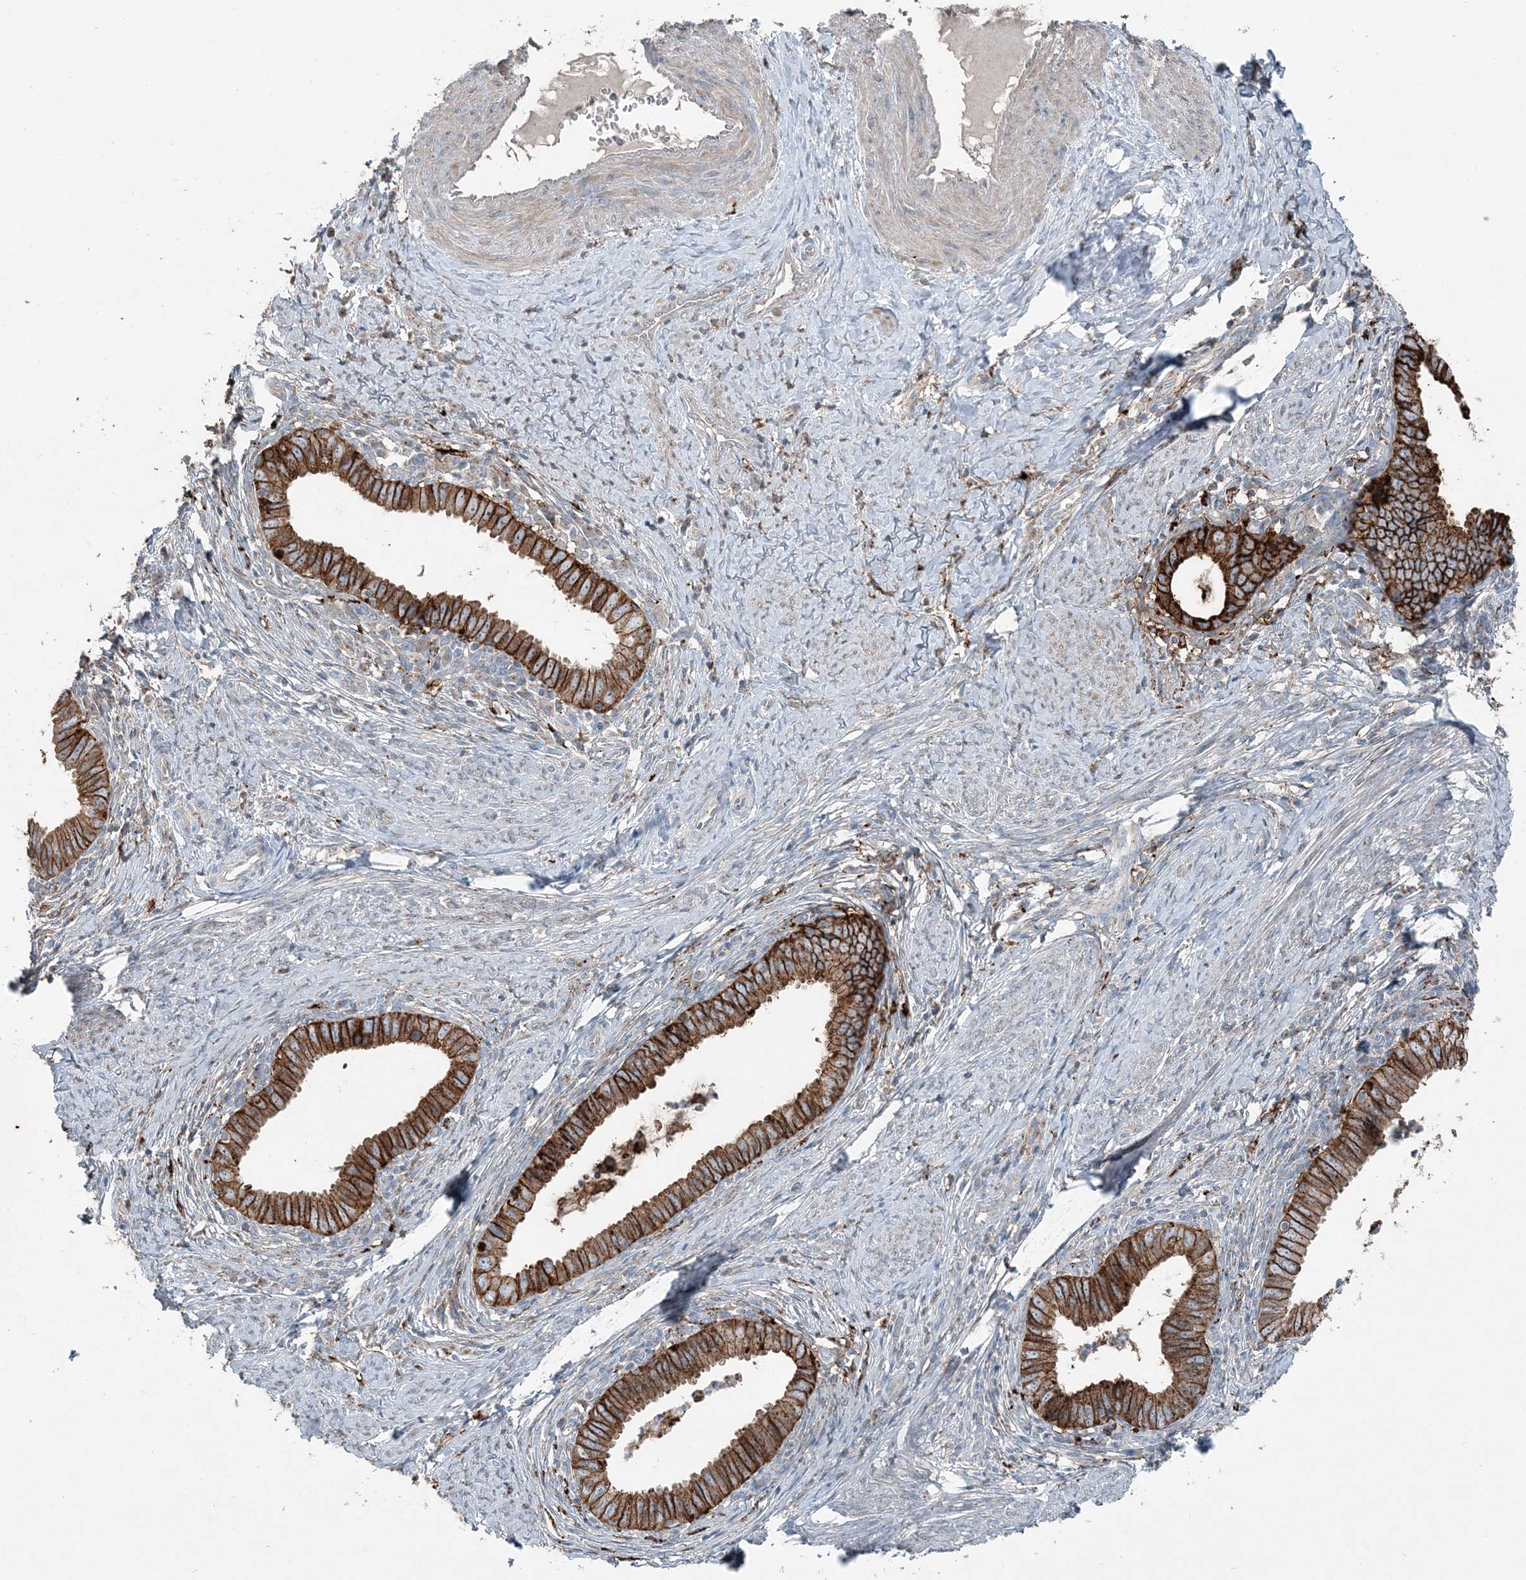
{"staining": {"intensity": "strong", "quantity": ">75%", "location": "cytoplasmic/membranous"}, "tissue": "cervical cancer", "cell_type": "Tumor cells", "image_type": "cancer", "snomed": [{"axis": "morphology", "description": "Adenocarcinoma, NOS"}, {"axis": "topography", "description": "Cervix"}], "caption": "Cervical cancer (adenocarcinoma) stained with immunohistochemistry reveals strong cytoplasmic/membranous expression in about >75% of tumor cells.", "gene": "KY", "patient": {"sex": "female", "age": 36}}